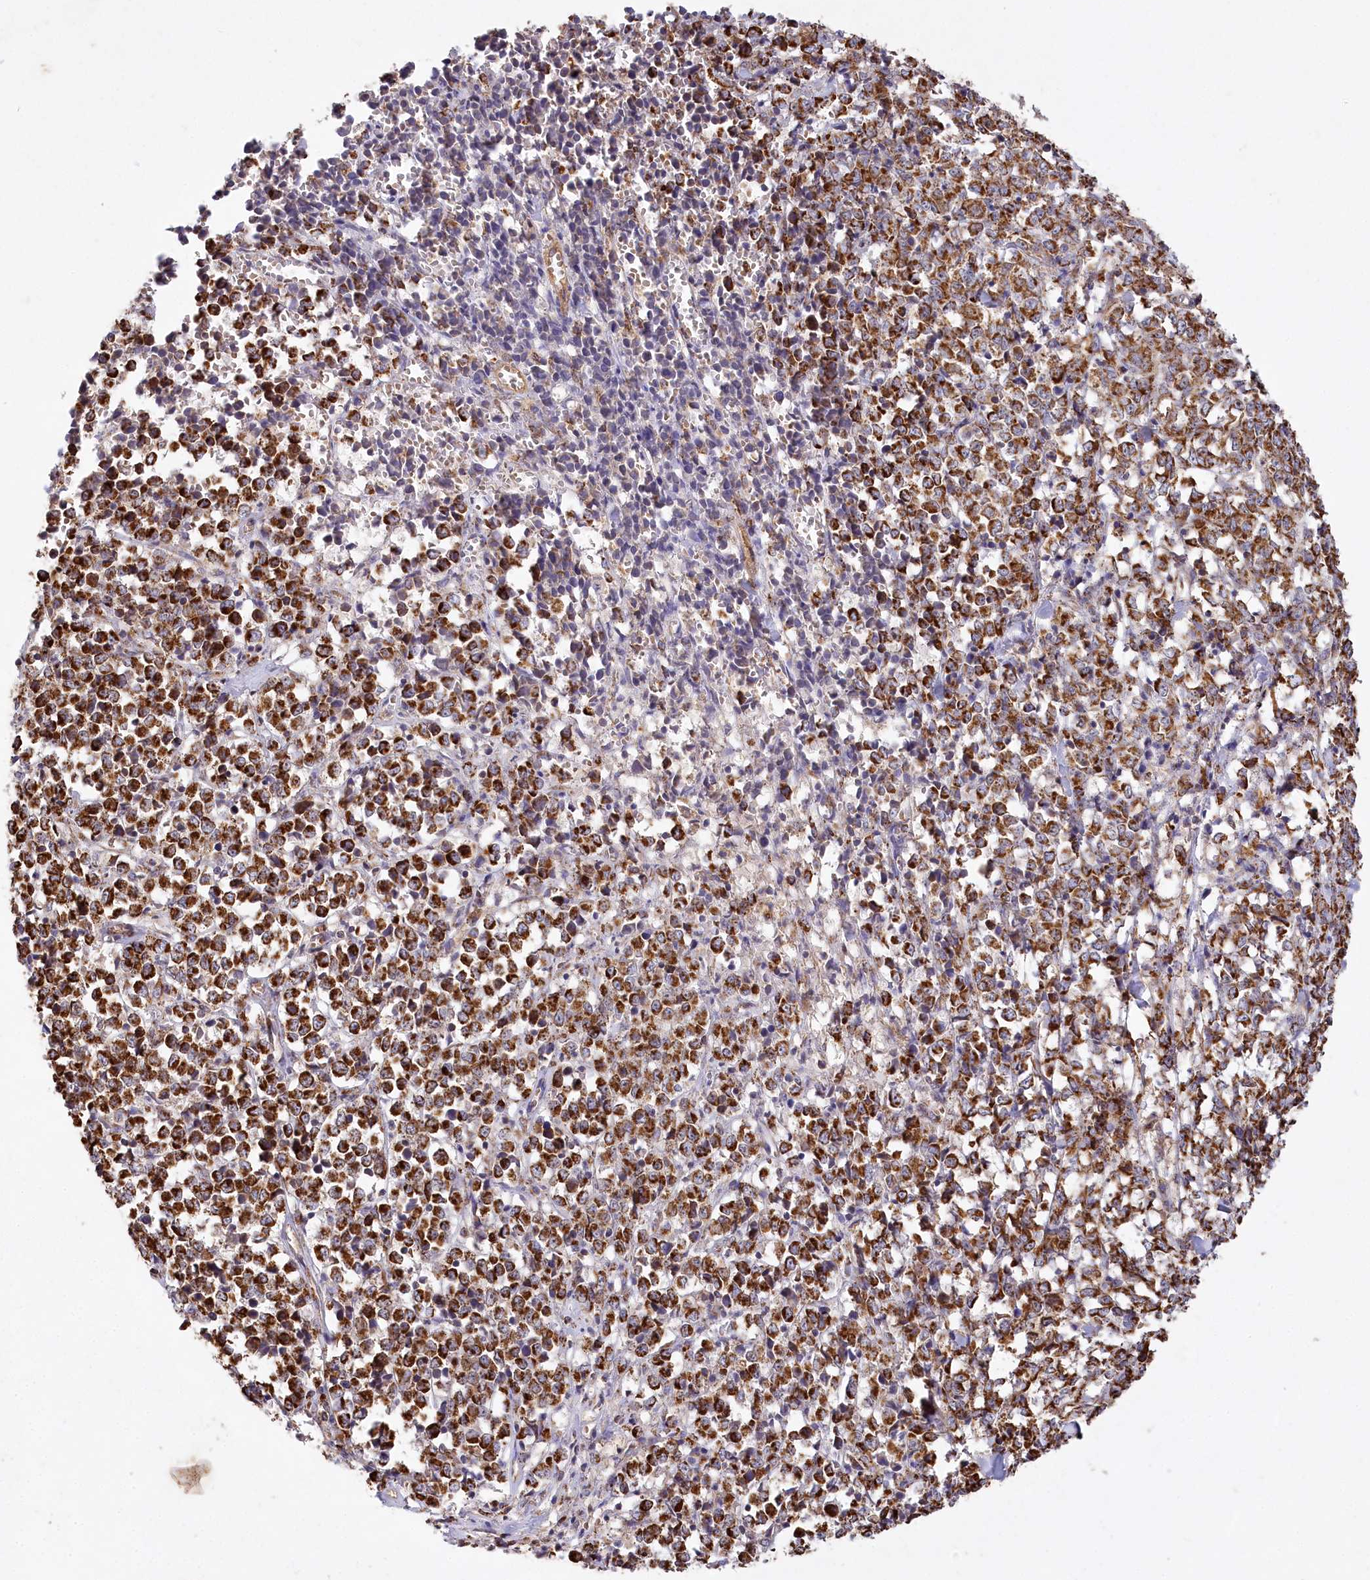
{"staining": {"intensity": "strong", "quantity": ">75%", "location": "cytoplasmic/membranous"}, "tissue": "melanoma", "cell_type": "Tumor cells", "image_type": "cancer", "snomed": [{"axis": "morphology", "description": "Malignant melanoma, NOS"}, {"axis": "topography", "description": "Skin"}], "caption": "Melanoma stained with a protein marker displays strong staining in tumor cells.", "gene": "CARD19", "patient": {"sex": "female", "age": 72}}